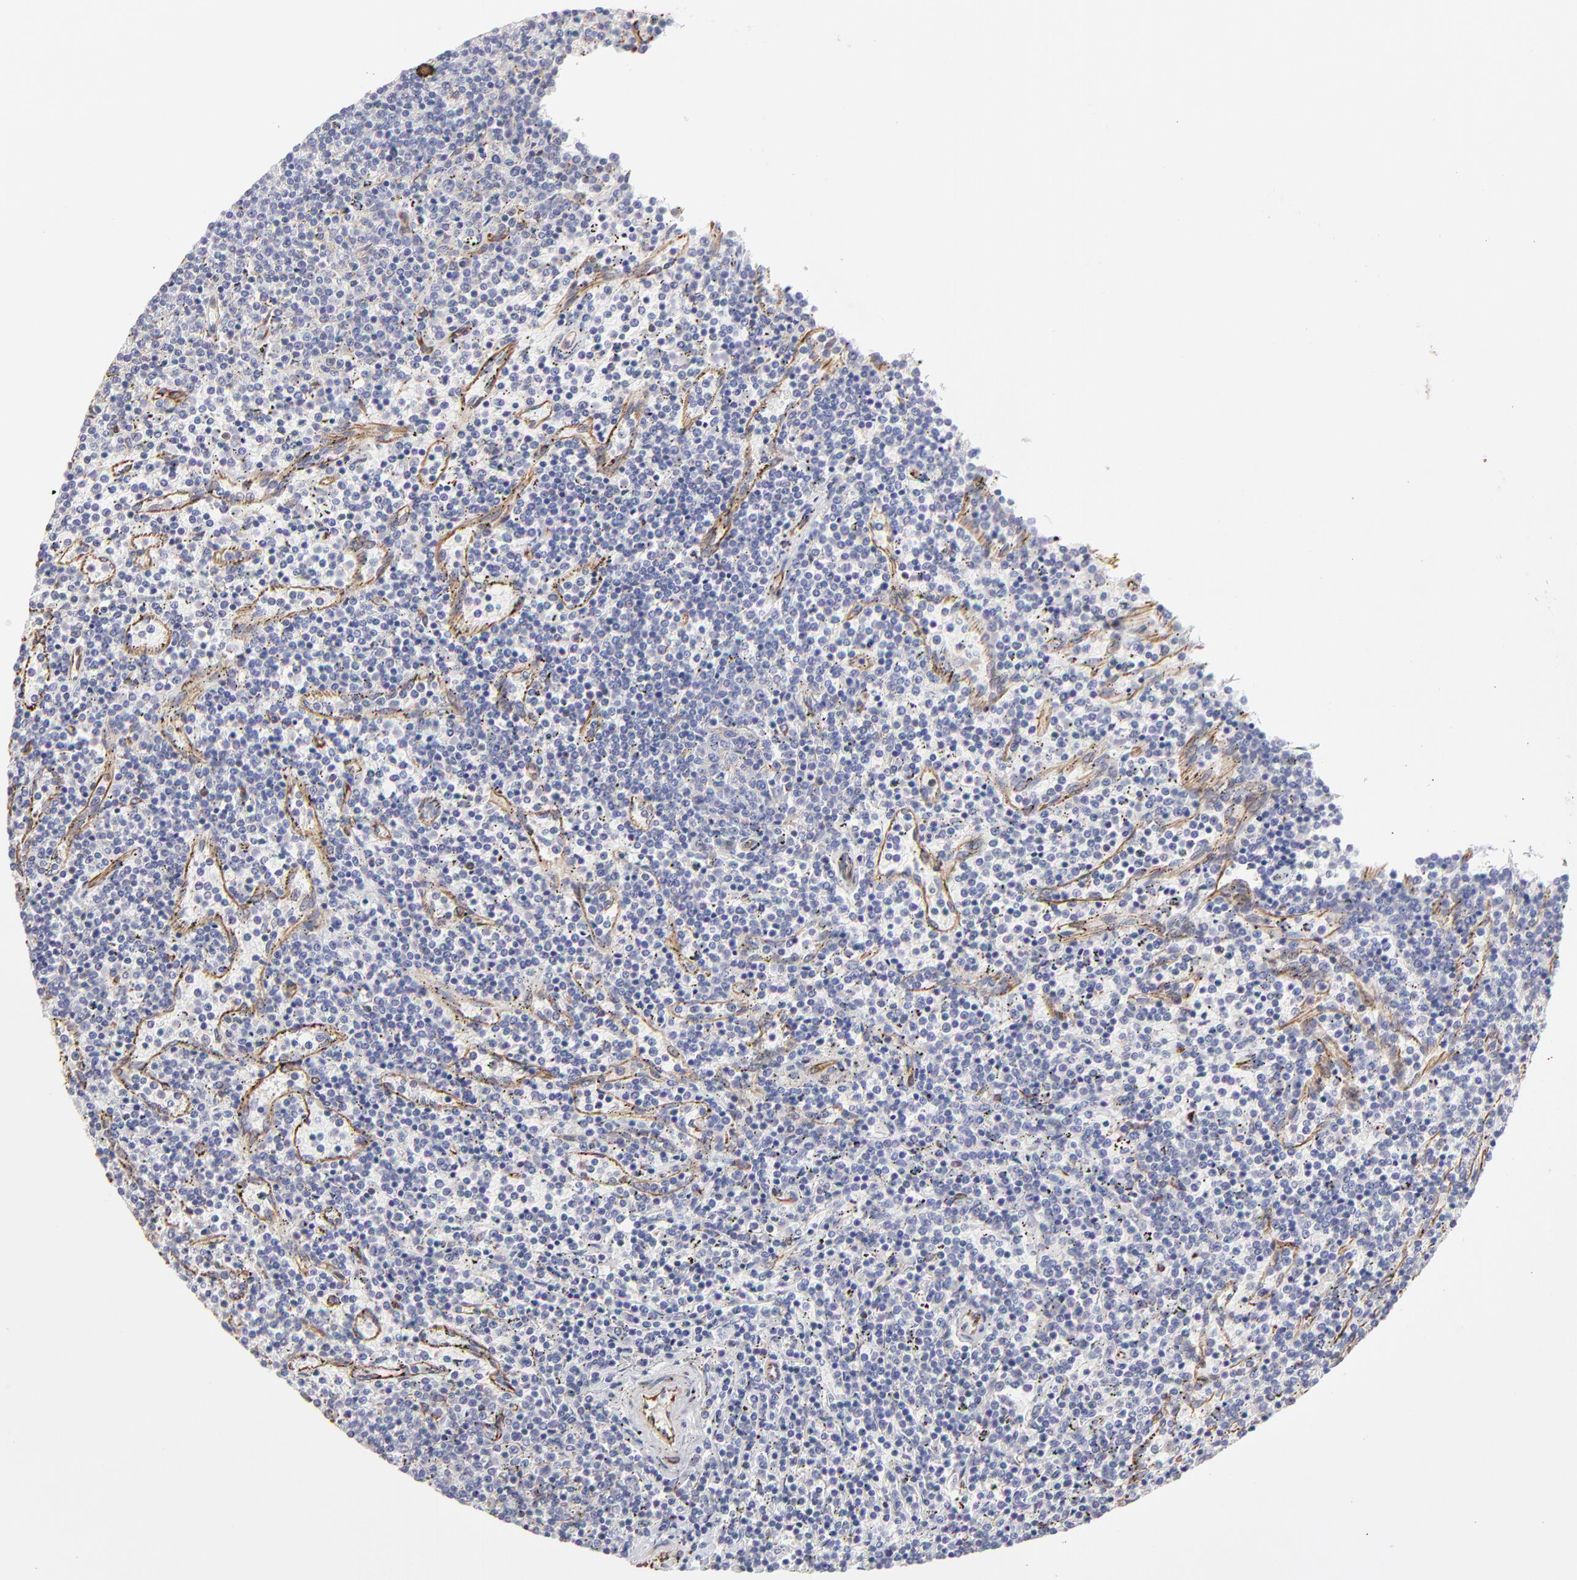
{"staining": {"intensity": "weak", "quantity": "25%-75%", "location": "cytoplasmic/membranous"}, "tissue": "lymphoma", "cell_type": "Tumor cells", "image_type": "cancer", "snomed": [{"axis": "morphology", "description": "Malignant lymphoma, non-Hodgkin's type, Low grade"}, {"axis": "topography", "description": "Spleen"}], "caption": "Protein analysis of lymphoma tissue exhibits weak cytoplasmic/membranous staining in approximately 25%-75% of tumor cells.", "gene": "COX8C", "patient": {"sex": "female", "age": 50}}